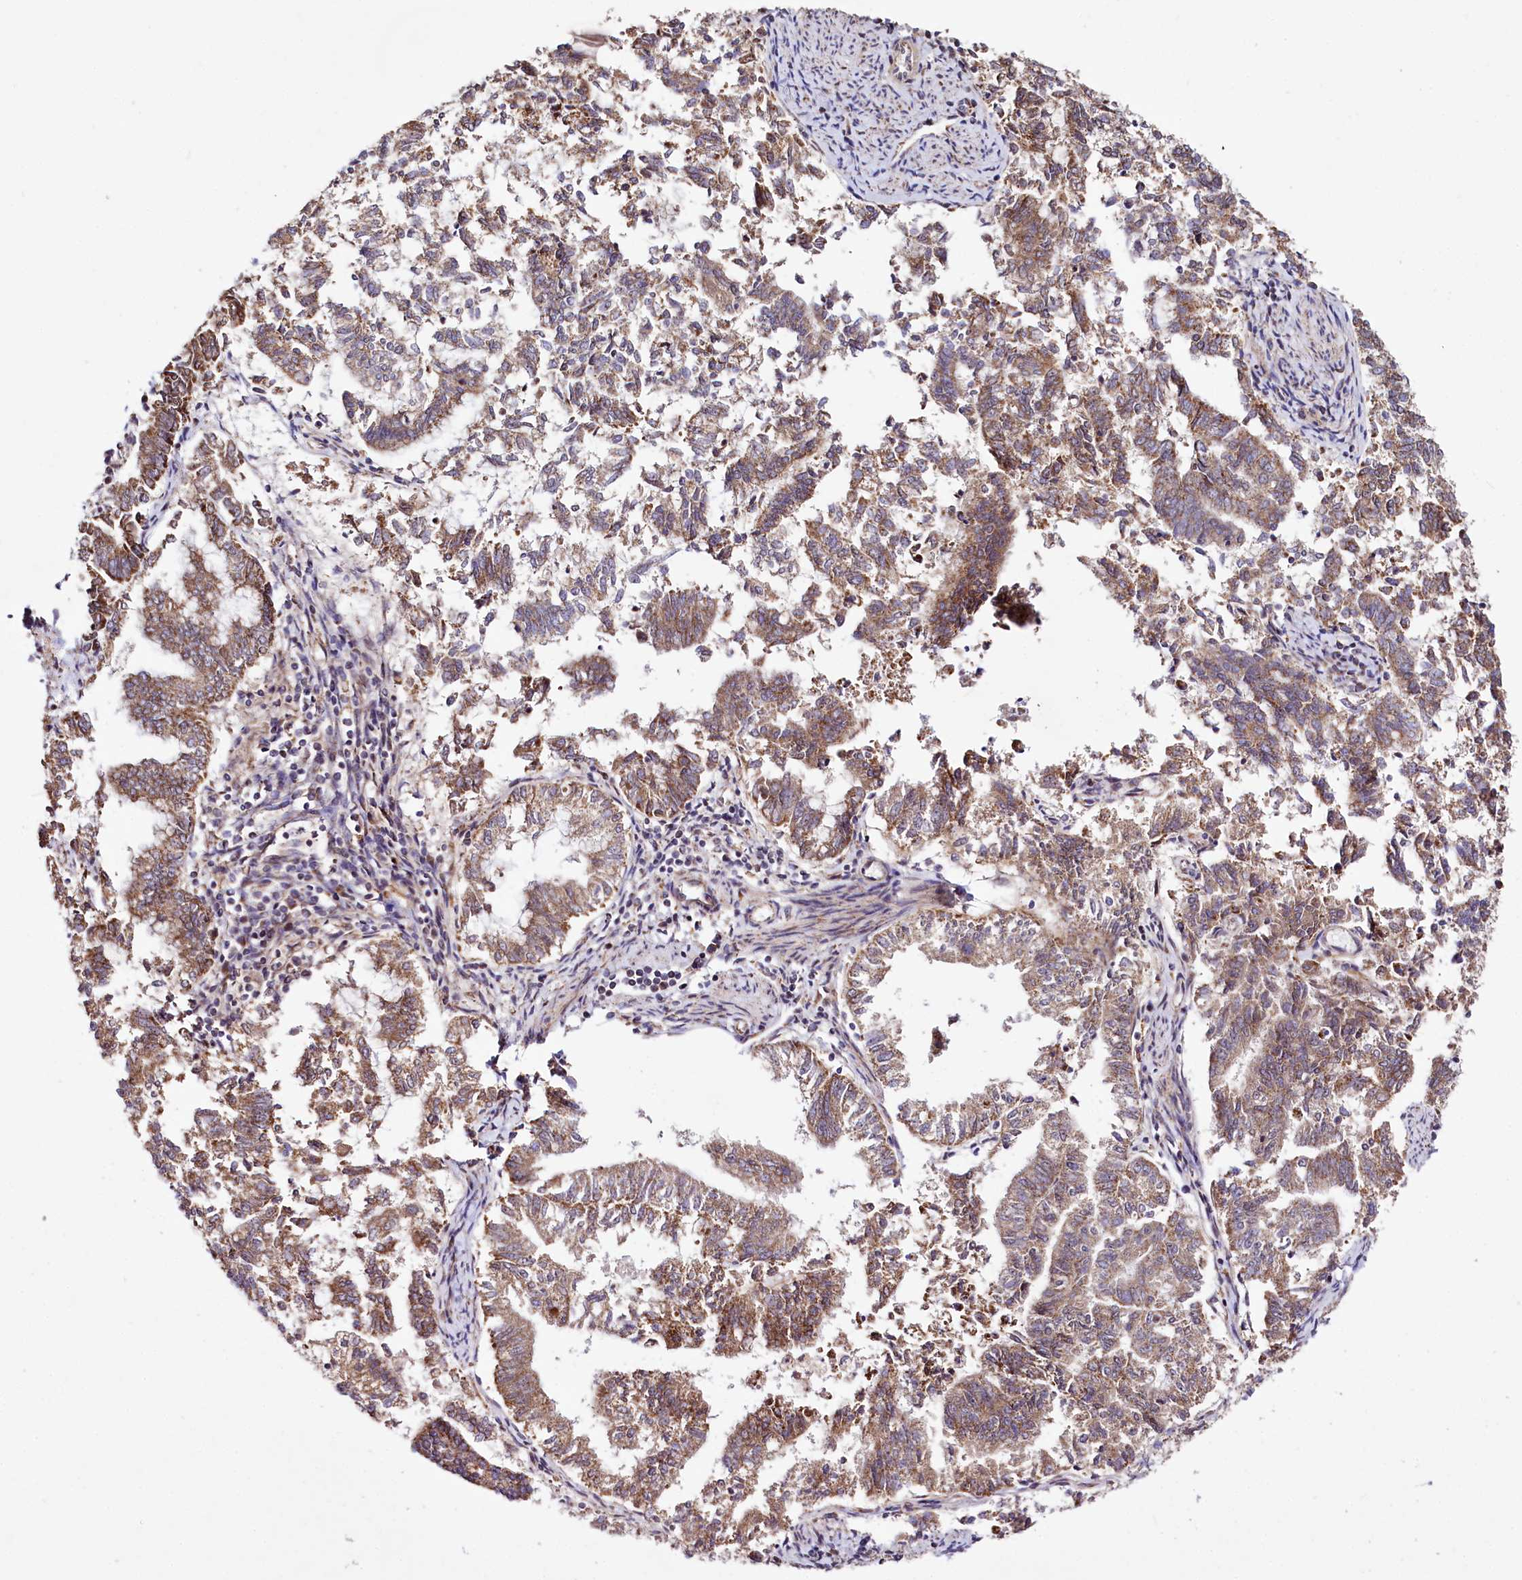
{"staining": {"intensity": "moderate", "quantity": ">75%", "location": "cytoplasmic/membranous"}, "tissue": "endometrial cancer", "cell_type": "Tumor cells", "image_type": "cancer", "snomed": [{"axis": "morphology", "description": "Adenocarcinoma, NOS"}, {"axis": "topography", "description": "Endometrium"}], "caption": "Protein expression analysis of adenocarcinoma (endometrial) reveals moderate cytoplasmic/membranous staining in approximately >75% of tumor cells.", "gene": "ST7", "patient": {"sex": "female", "age": 79}}